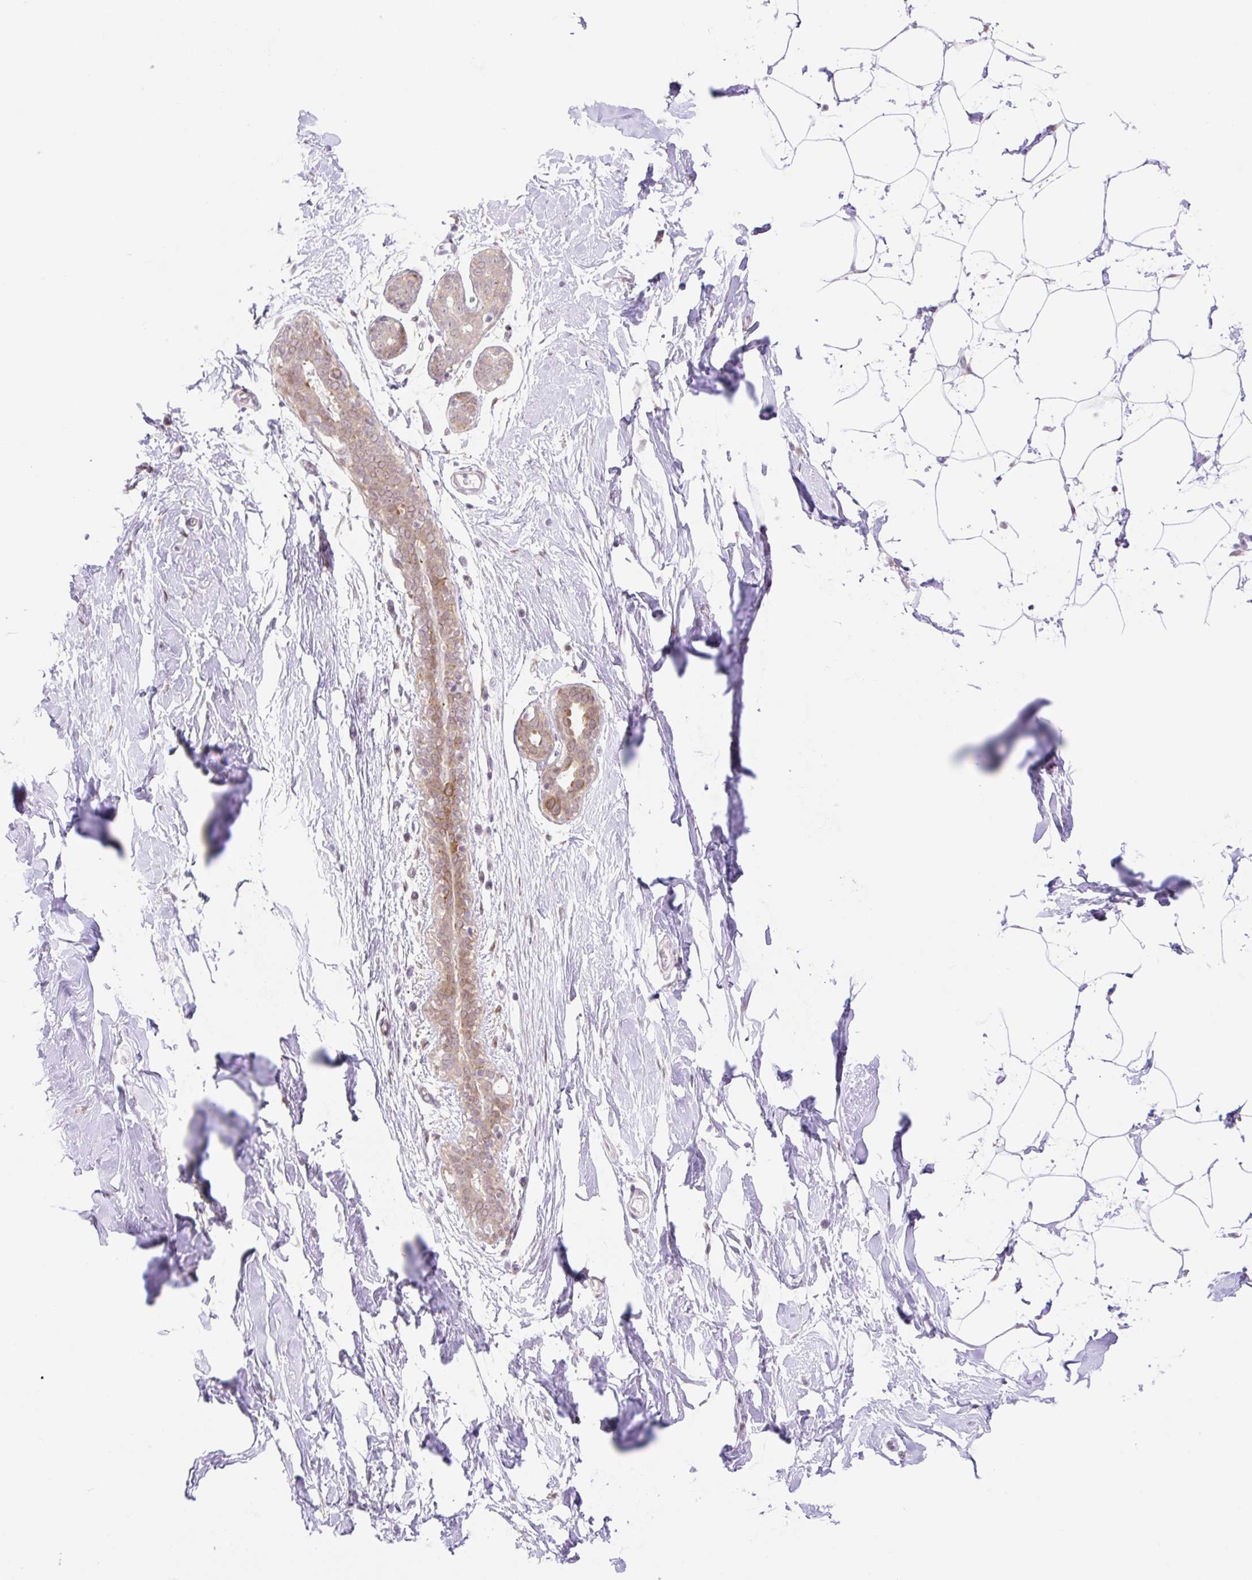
{"staining": {"intensity": "negative", "quantity": "none", "location": "none"}, "tissue": "breast", "cell_type": "Adipocytes", "image_type": "normal", "snomed": [{"axis": "morphology", "description": "Normal tissue, NOS"}, {"axis": "topography", "description": "Breast"}], "caption": "A high-resolution photomicrograph shows IHC staining of unremarkable breast, which displays no significant positivity in adipocytes. (DAB (3,3'-diaminobenzidine) immunohistochemistry (IHC) visualized using brightfield microscopy, high magnification).", "gene": "ENSG00000264668", "patient": {"sex": "female", "age": 27}}